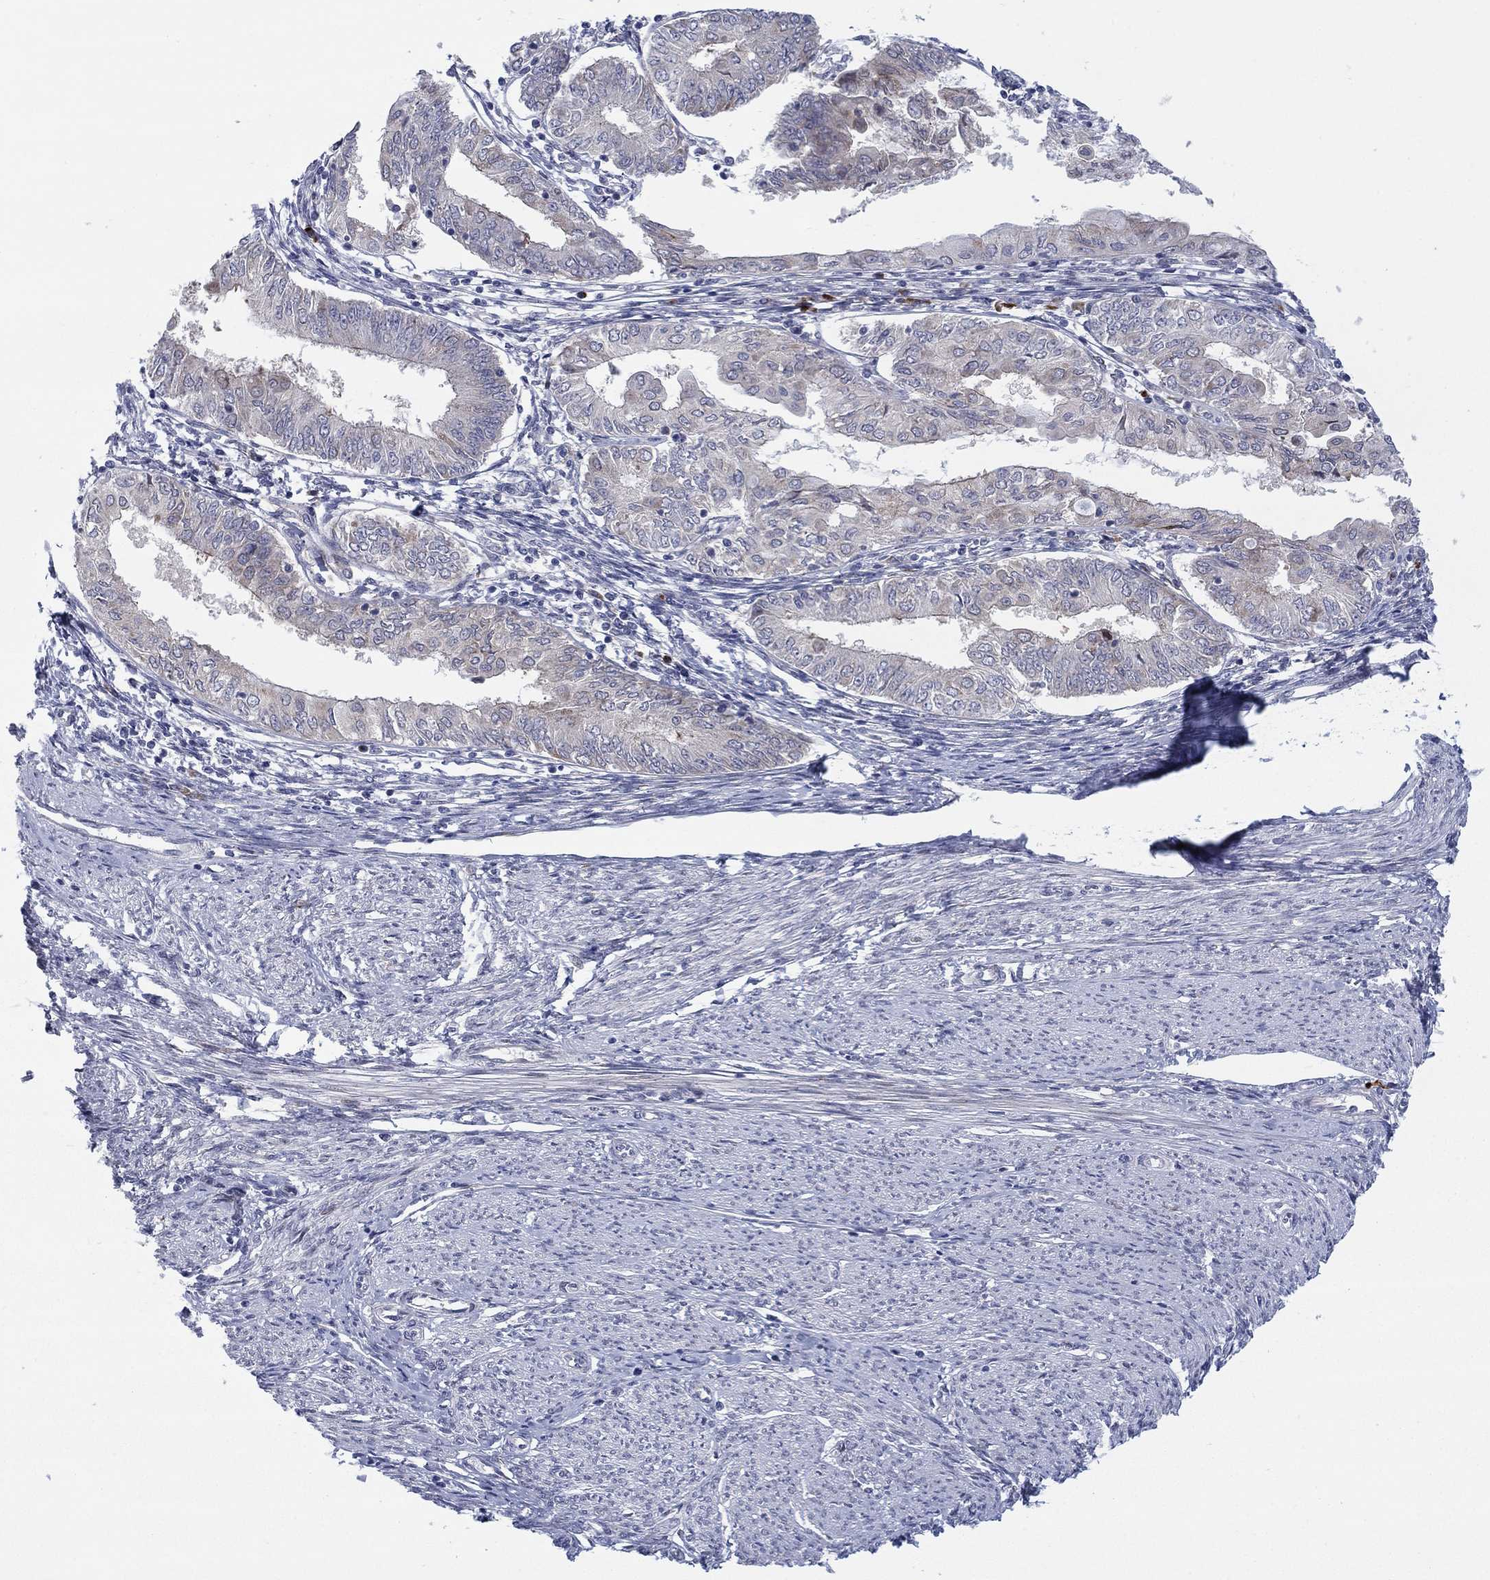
{"staining": {"intensity": "negative", "quantity": "none", "location": "none"}, "tissue": "endometrial cancer", "cell_type": "Tumor cells", "image_type": "cancer", "snomed": [{"axis": "morphology", "description": "Adenocarcinoma, NOS"}, {"axis": "topography", "description": "Endometrium"}], "caption": "Adenocarcinoma (endometrial) was stained to show a protein in brown. There is no significant expression in tumor cells.", "gene": "TTC21B", "patient": {"sex": "female", "age": 68}}